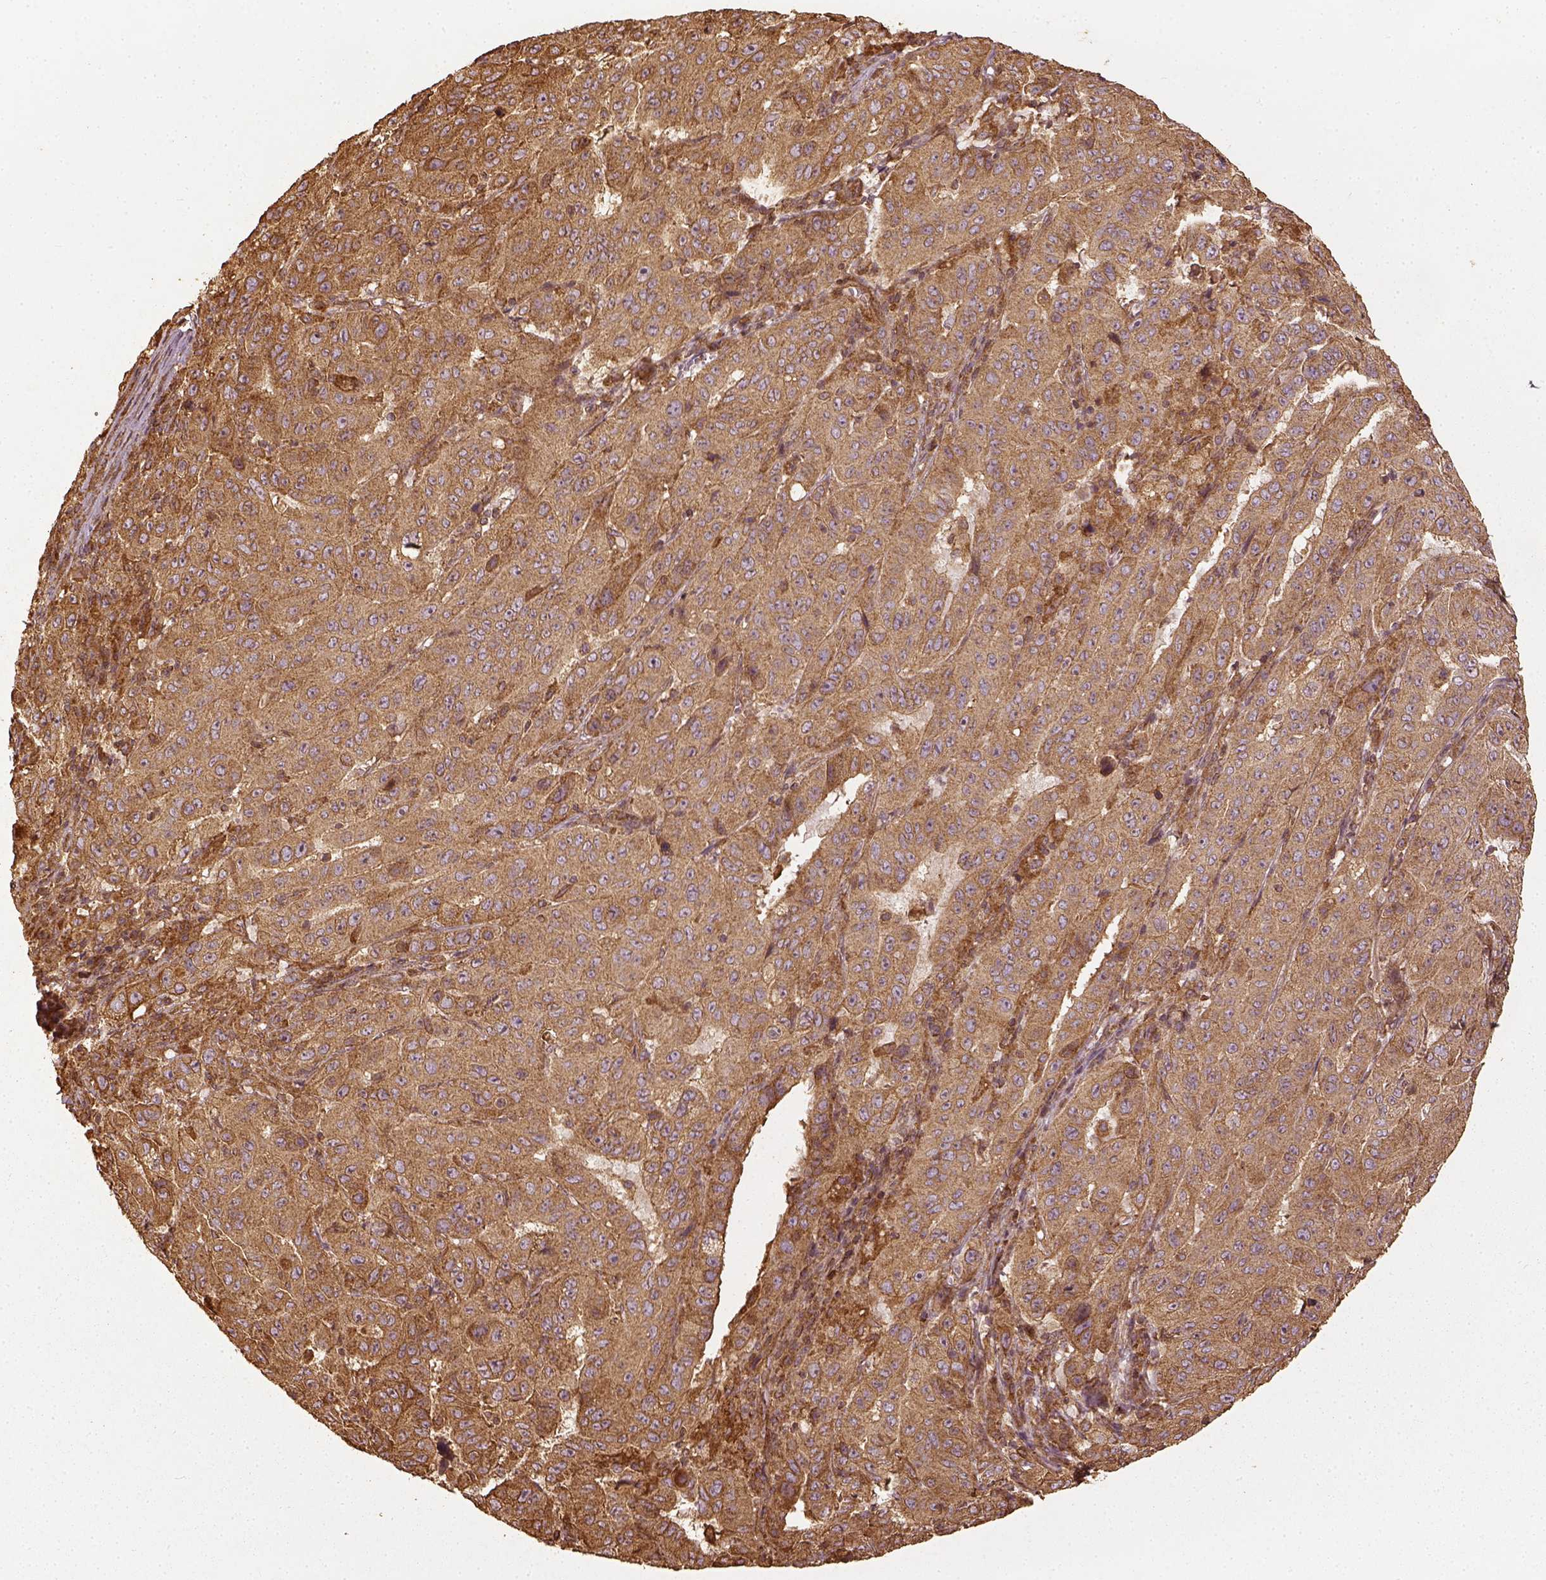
{"staining": {"intensity": "moderate", "quantity": ">75%", "location": "cytoplasmic/membranous"}, "tissue": "pancreatic cancer", "cell_type": "Tumor cells", "image_type": "cancer", "snomed": [{"axis": "morphology", "description": "Adenocarcinoma, NOS"}, {"axis": "topography", "description": "Pancreas"}], "caption": "High-power microscopy captured an IHC micrograph of adenocarcinoma (pancreatic), revealing moderate cytoplasmic/membranous expression in about >75% of tumor cells.", "gene": "VEGFA", "patient": {"sex": "male", "age": 63}}